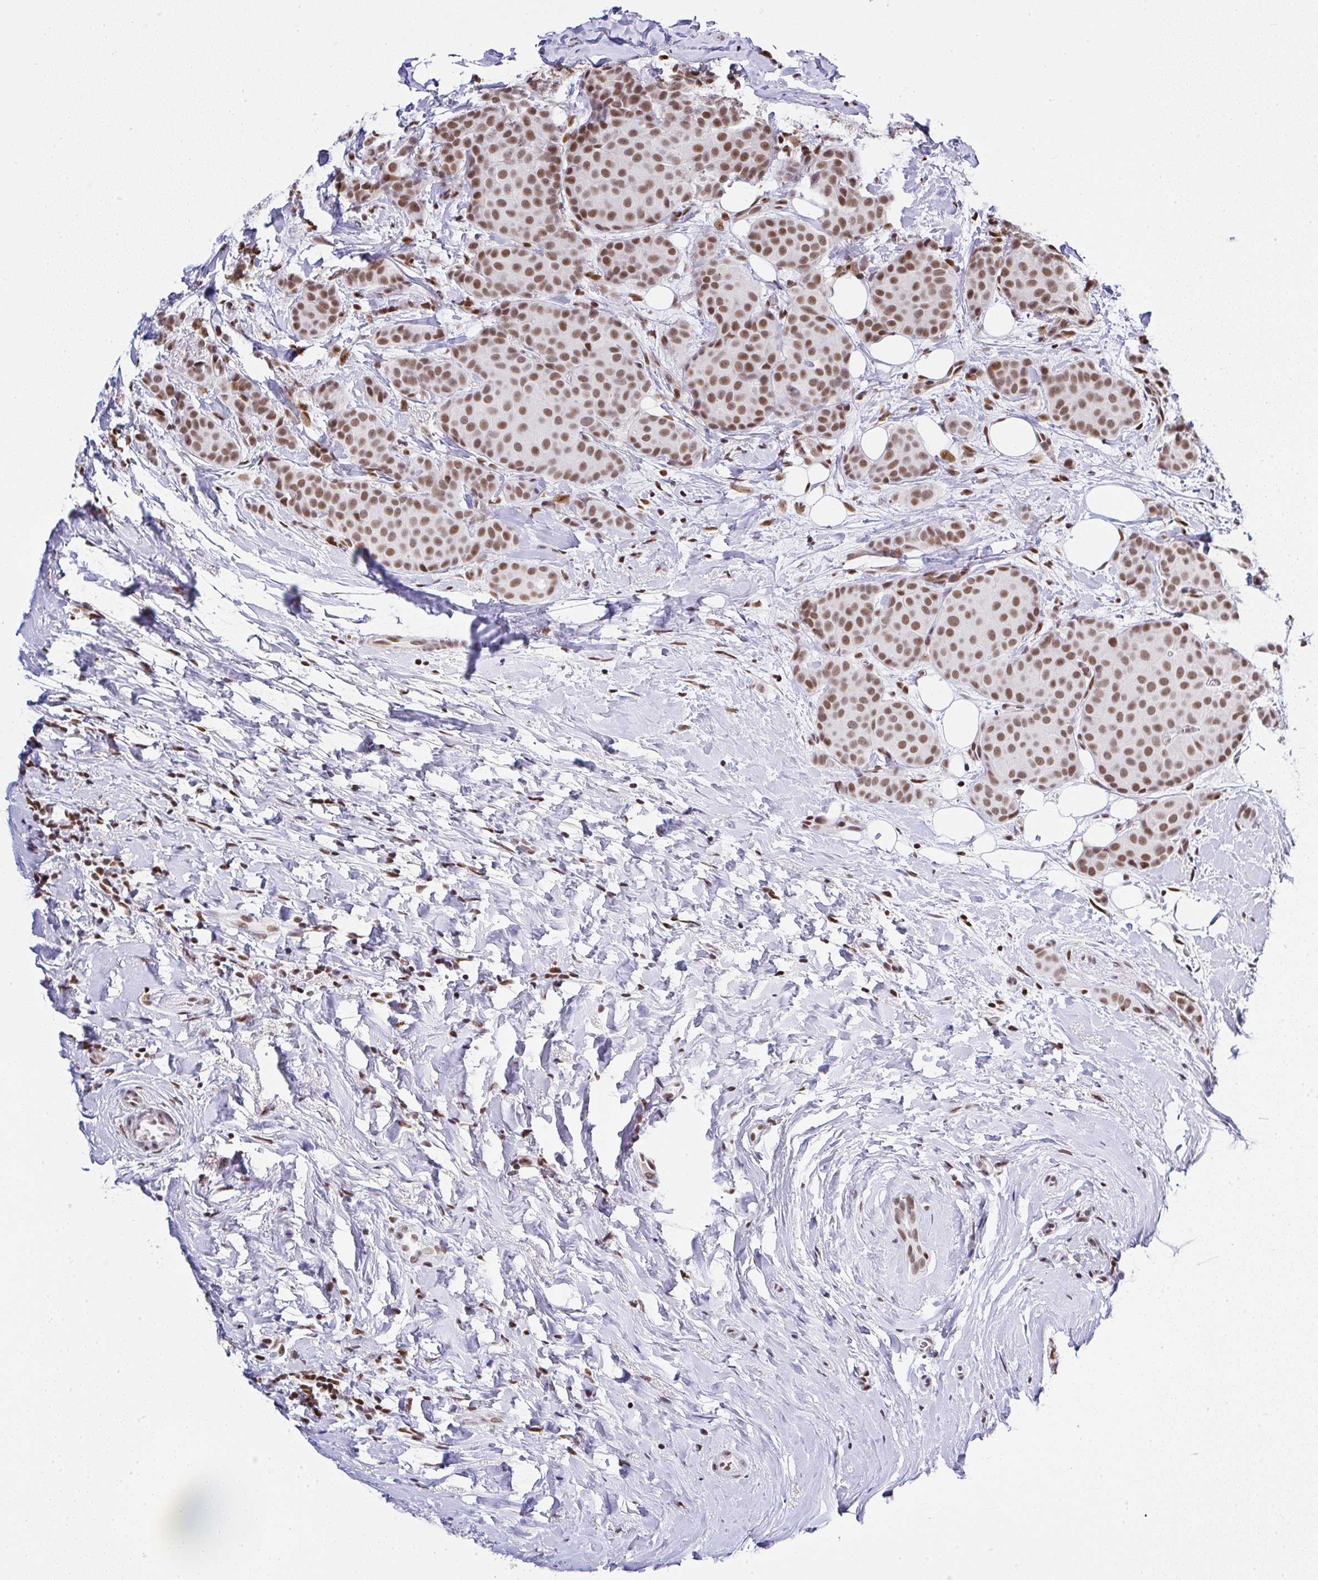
{"staining": {"intensity": "moderate", "quantity": ">75%", "location": "nuclear"}, "tissue": "breast cancer", "cell_type": "Tumor cells", "image_type": "cancer", "snomed": [{"axis": "morphology", "description": "Duct carcinoma"}, {"axis": "topography", "description": "Breast"}], "caption": "Protein expression analysis of human breast cancer reveals moderate nuclear positivity in approximately >75% of tumor cells.", "gene": "DR1", "patient": {"sex": "female", "age": 70}}